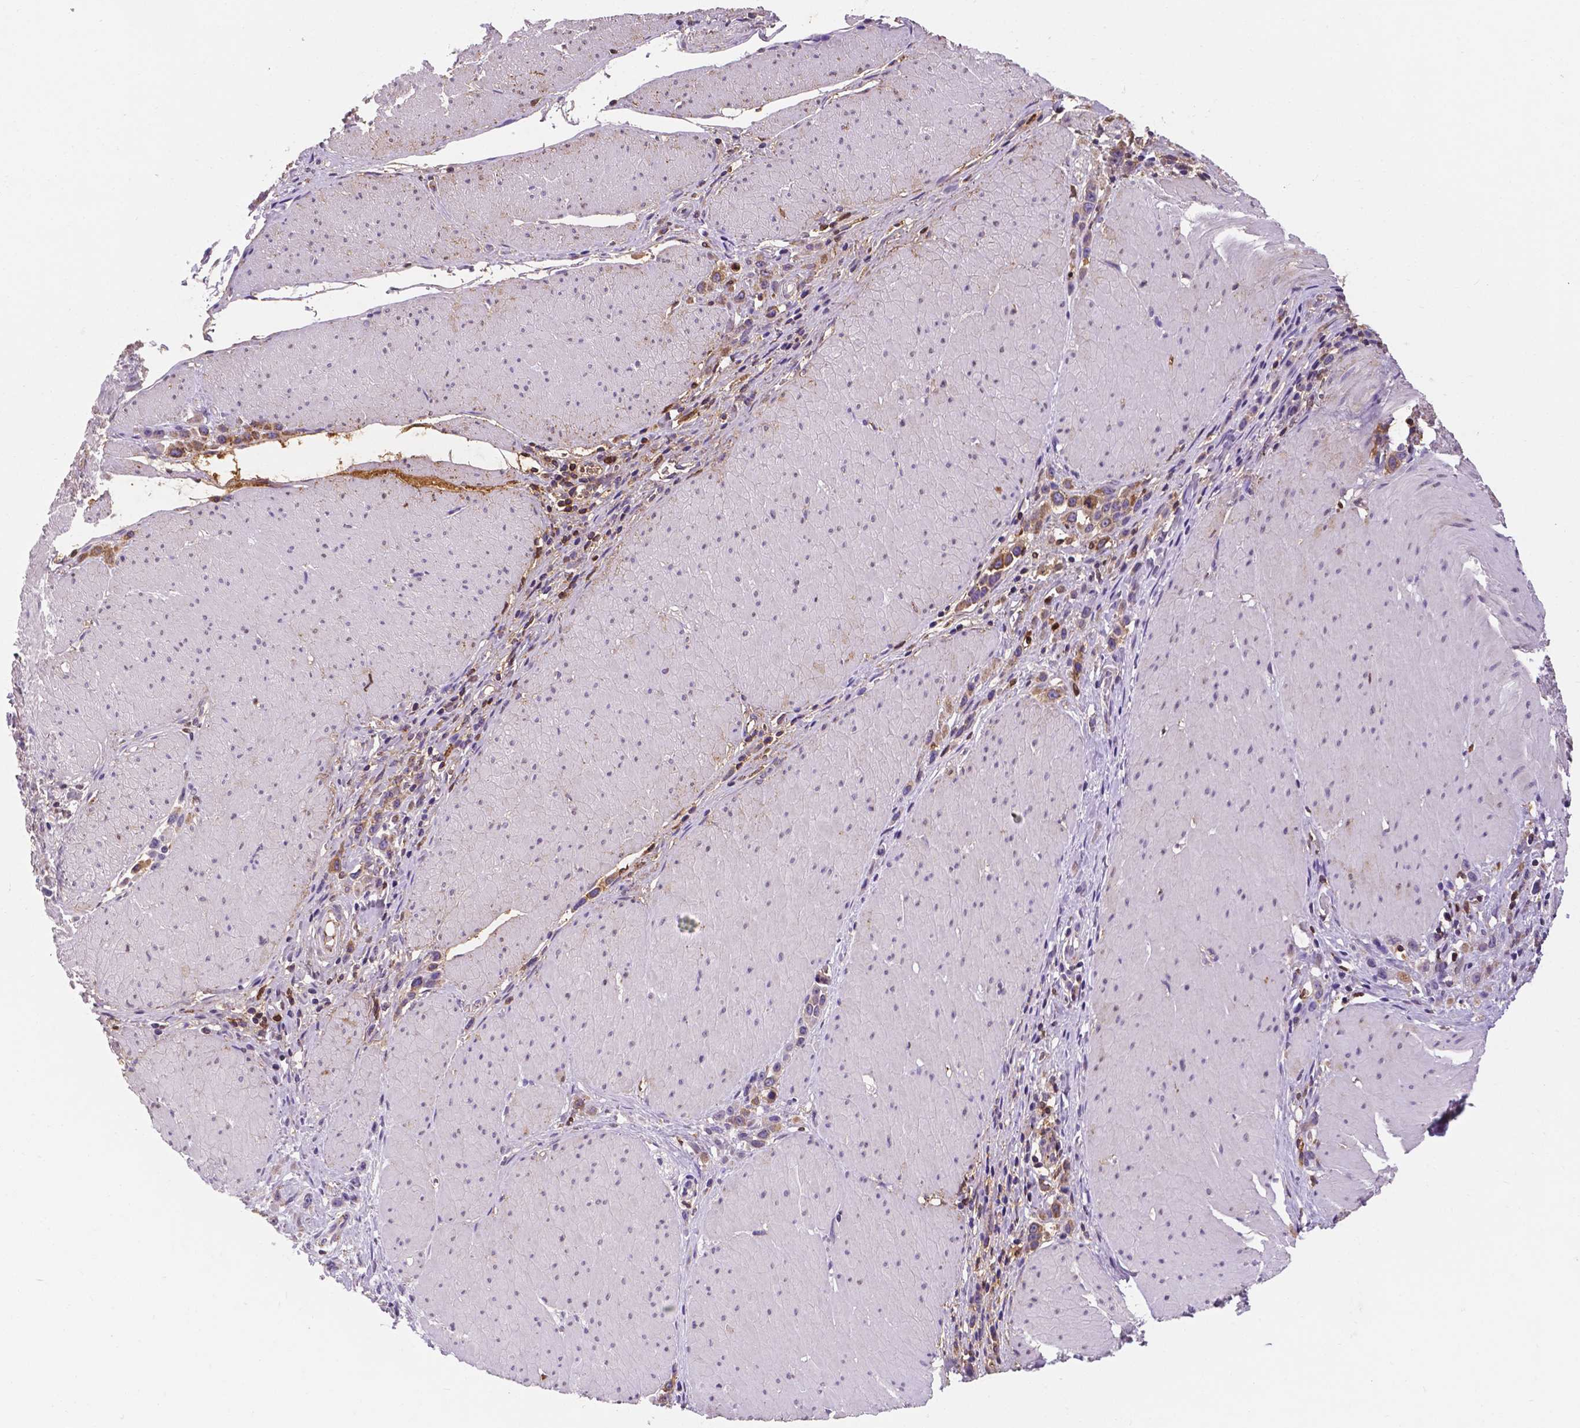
{"staining": {"intensity": "moderate", "quantity": ">75%", "location": "cytoplasmic/membranous"}, "tissue": "stomach cancer", "cell_type": "Tumor cells", "image_type": "cancer", "snomed": [{"axis": "morphology", "description": "Adenocarcinoma, NOS"}, {"axis": "topography", "description": "Stomach"}], "caption": "Stomach cancer tissue exhibits moderate cytoplasmic/membranous staining in about >75% of tumor cells, visualized by immunohistochemistry. Nuclei are stained in blue.", "gene": "APOE", "patient": {"sex": "male", "age": 47}}